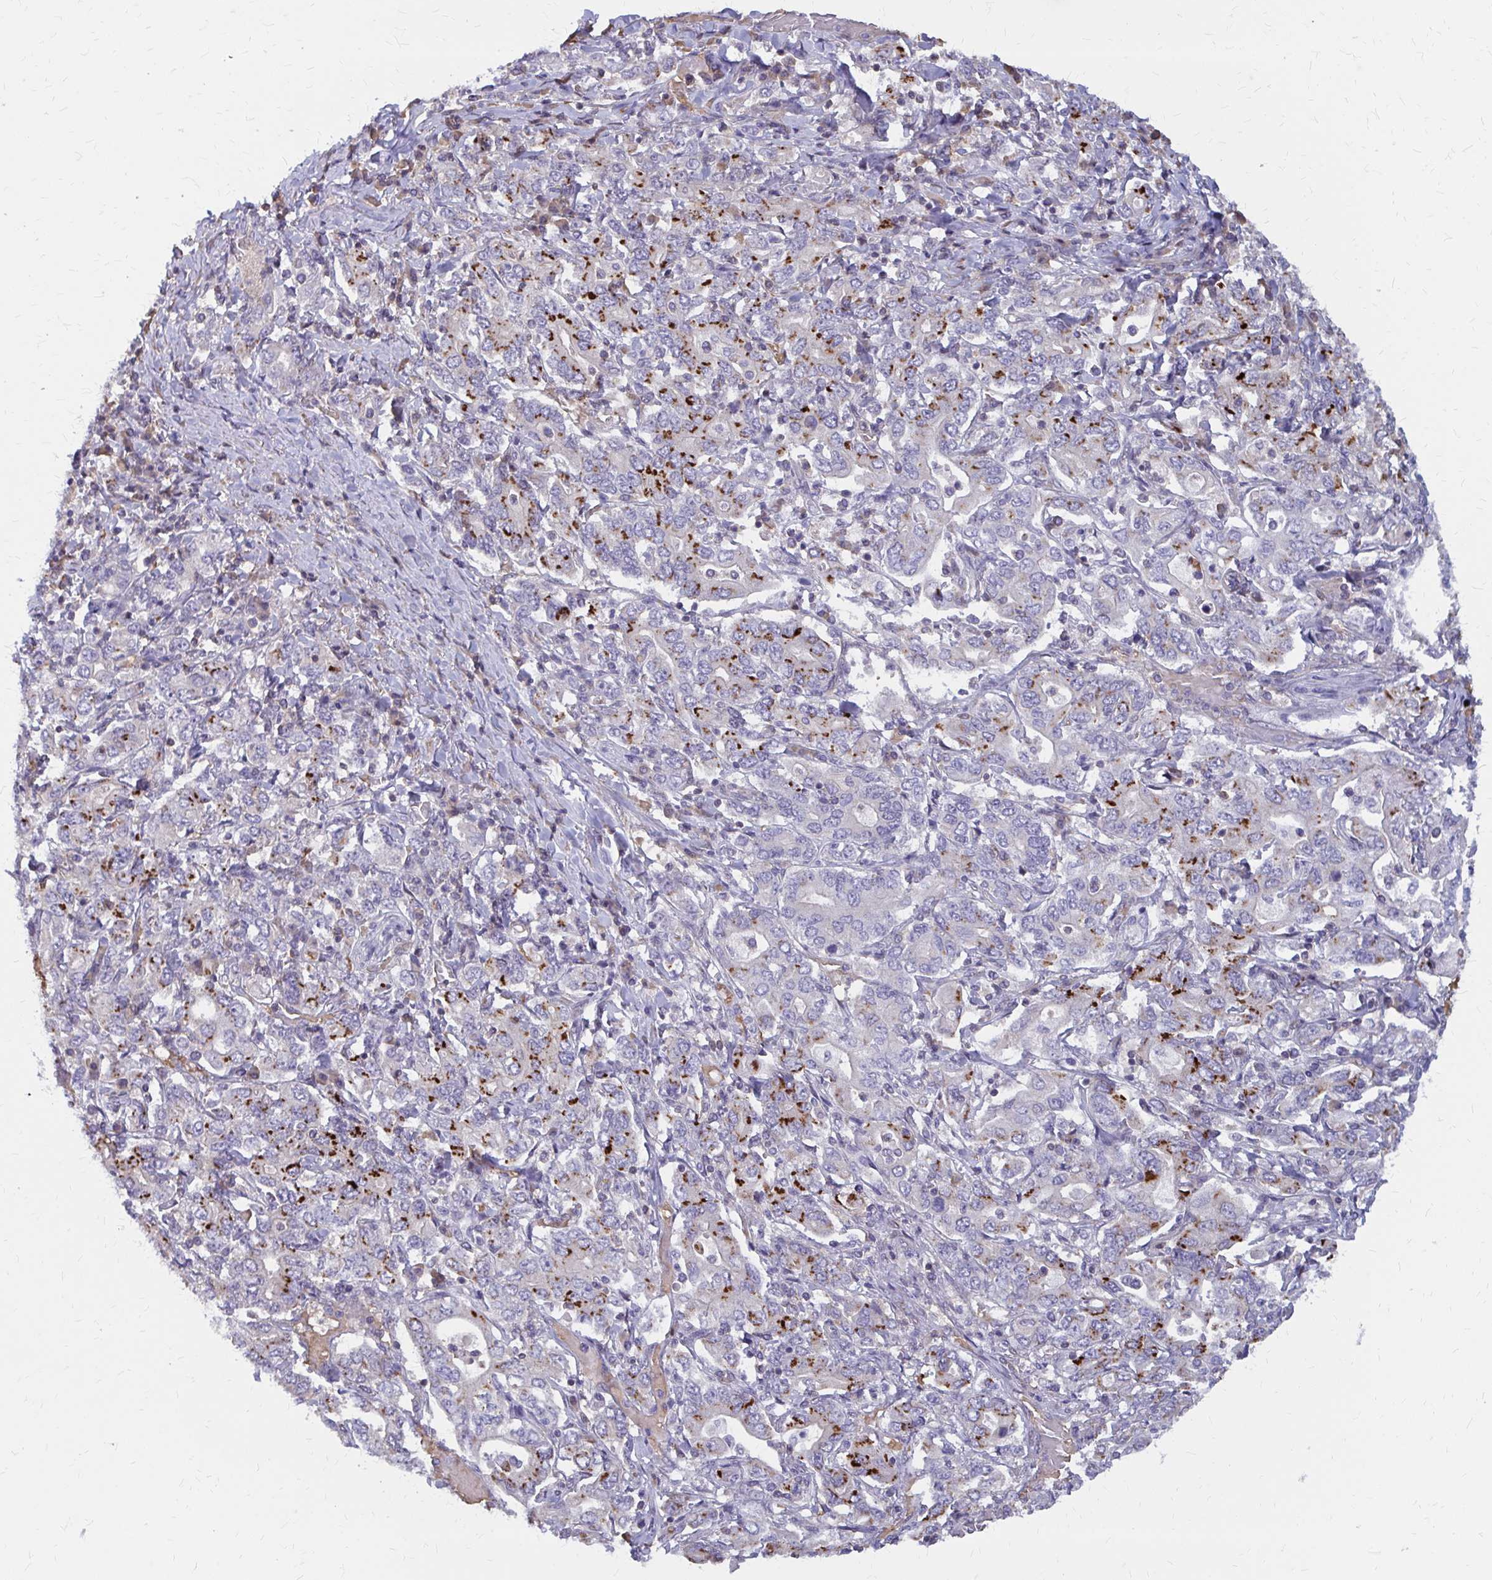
{"staining": {"intensity": "strong", "quantity": "25%-75%", "location": "cytoplasmic/membranous"}, "tissue": "stomach cancer", "cell_type": "Tumor cells", "image_type": "cancer", "snomed": [{"axis": "morphology", "description": "Adenocarcinoma, NOS"}, {"axis": "topography", "description": "Stomach, upper"}, {"axis": "topography", "description": "Stomach"}], "caption": "Immunohistochemistry (IHC) (DAB (3,3'-diaminobenzidine)) staining of human stomach cancer reveals strong cytoplasmic/membranous protein staining in approximately 25%-75% of tumor cells. The protein is shown in brown color, while the nuclei are stained blue.", "gene": "IFI44L", "patient": {"sex": "male", "age": 62}}